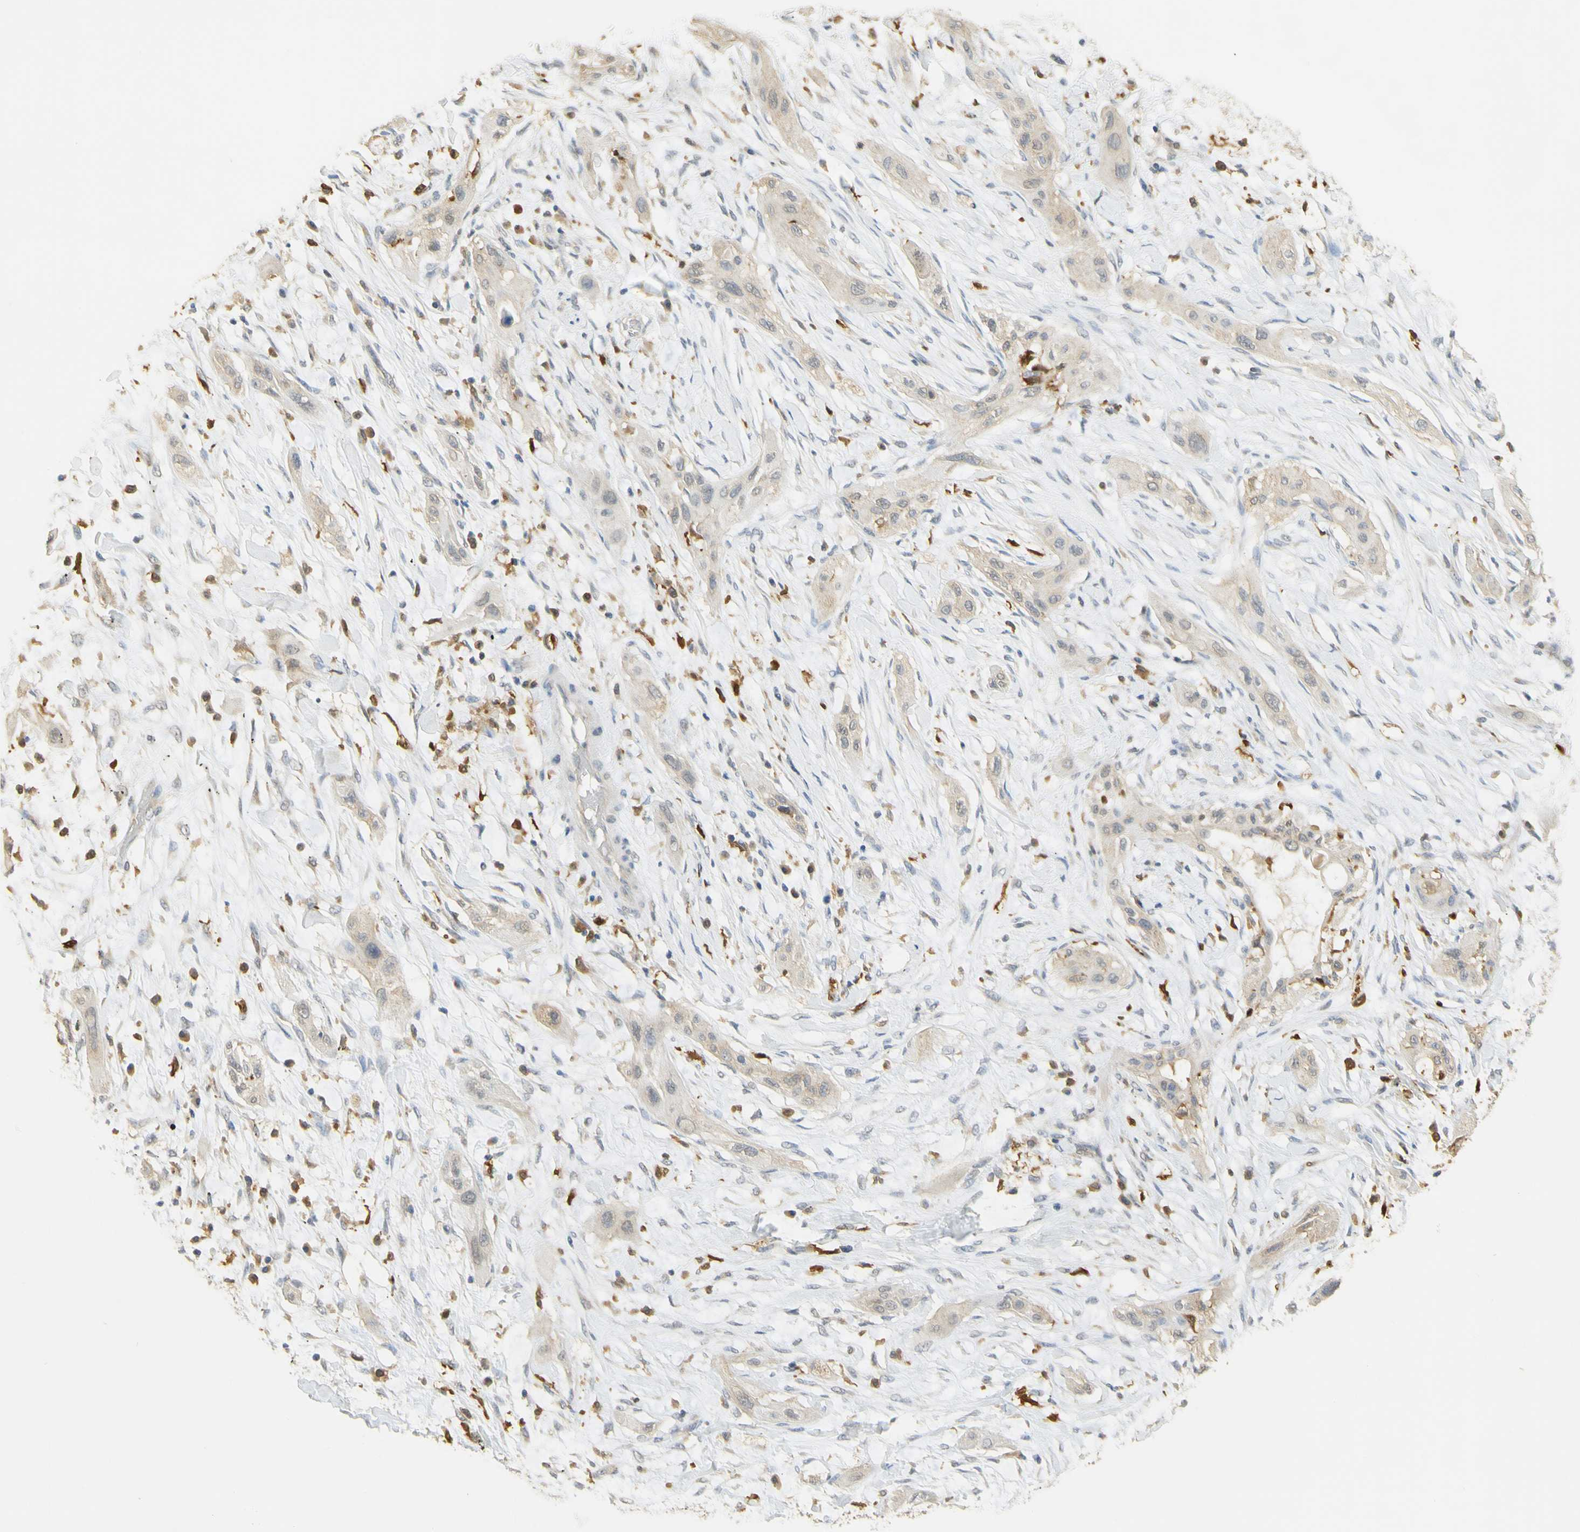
{"staining": {"intensity": "weak", "quantity": ">75%", "location": "cytoplasmic/membranous"}, "tissue": "lung cancer", "cell_type": "Tumor cells", "image_type": "cancer", "snomed": [{"axis": "morphology", "description": "Squamous cell carcinoma, NOS"}, {"axis": "topography", "description": "Lung"}], "caption": "Approximately >75% of tumor cells in human lung cancer (squamous cell carcinoma) exhibit weak cytoplasmic/membranous protein staining as visualized by brown immunohistochemical staining.", "gene": "PAK1", "patient": {"sex": "female", "age": 47}}